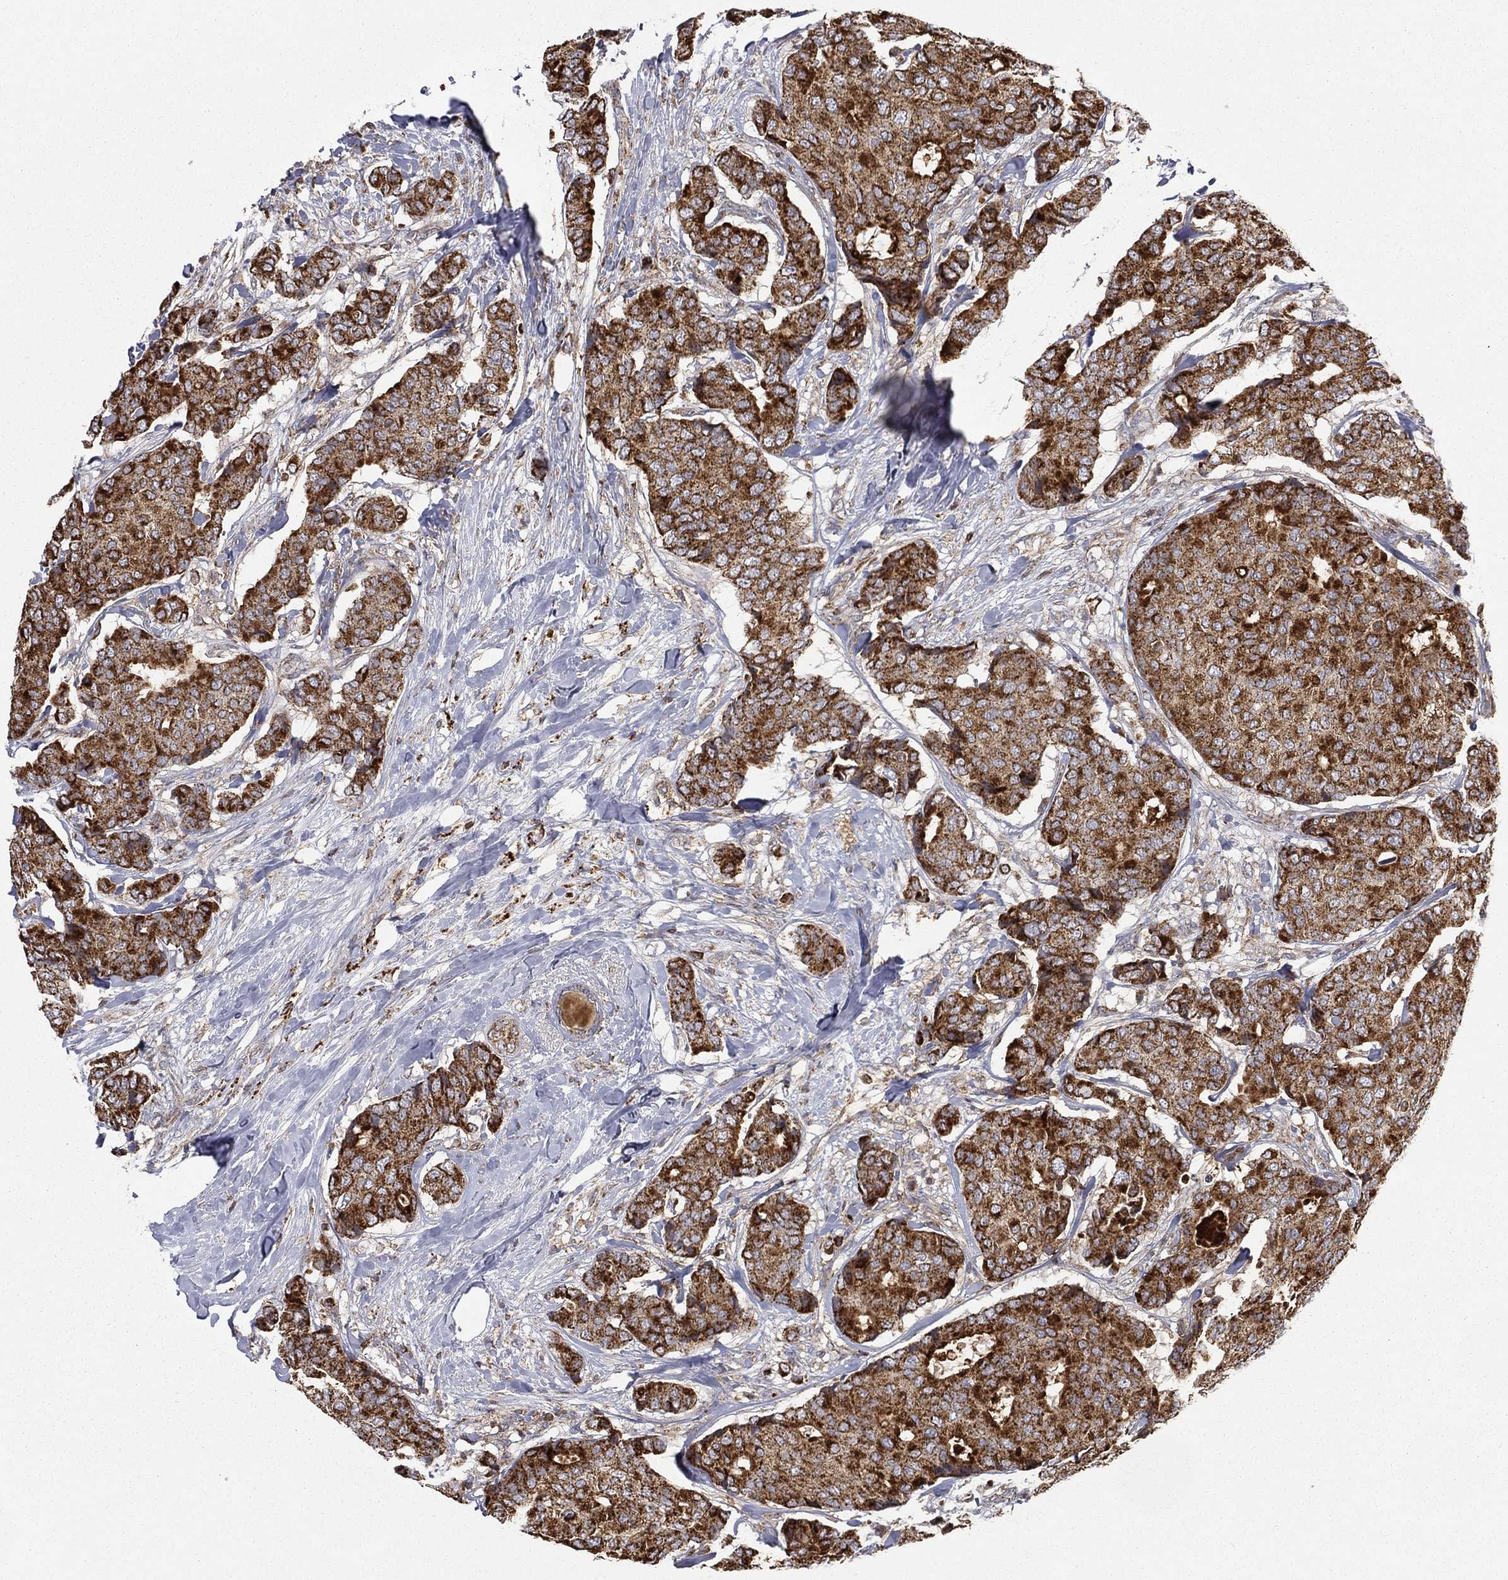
{"staining": {"intensity": "strong", "quantity": "25%-75%", "location": "cytoplasmic/membranous"}, "tissue": "breast cancer", "cell_type": "Tumor cells", "image_type": "cancer", "snomed": [{"axis": "morphology", "description": "Duct carcinoma"}, {"axis": "topography", "description": "Breast"}], "caption": "There is high levels of strong cytoplasmic/membranous positivity in tumor cells of breast cancer, as demonstrated by immunohistochemical staining (brown color).", "gene": "RIN3", "patient": {"sex": "female", "age": 75}}